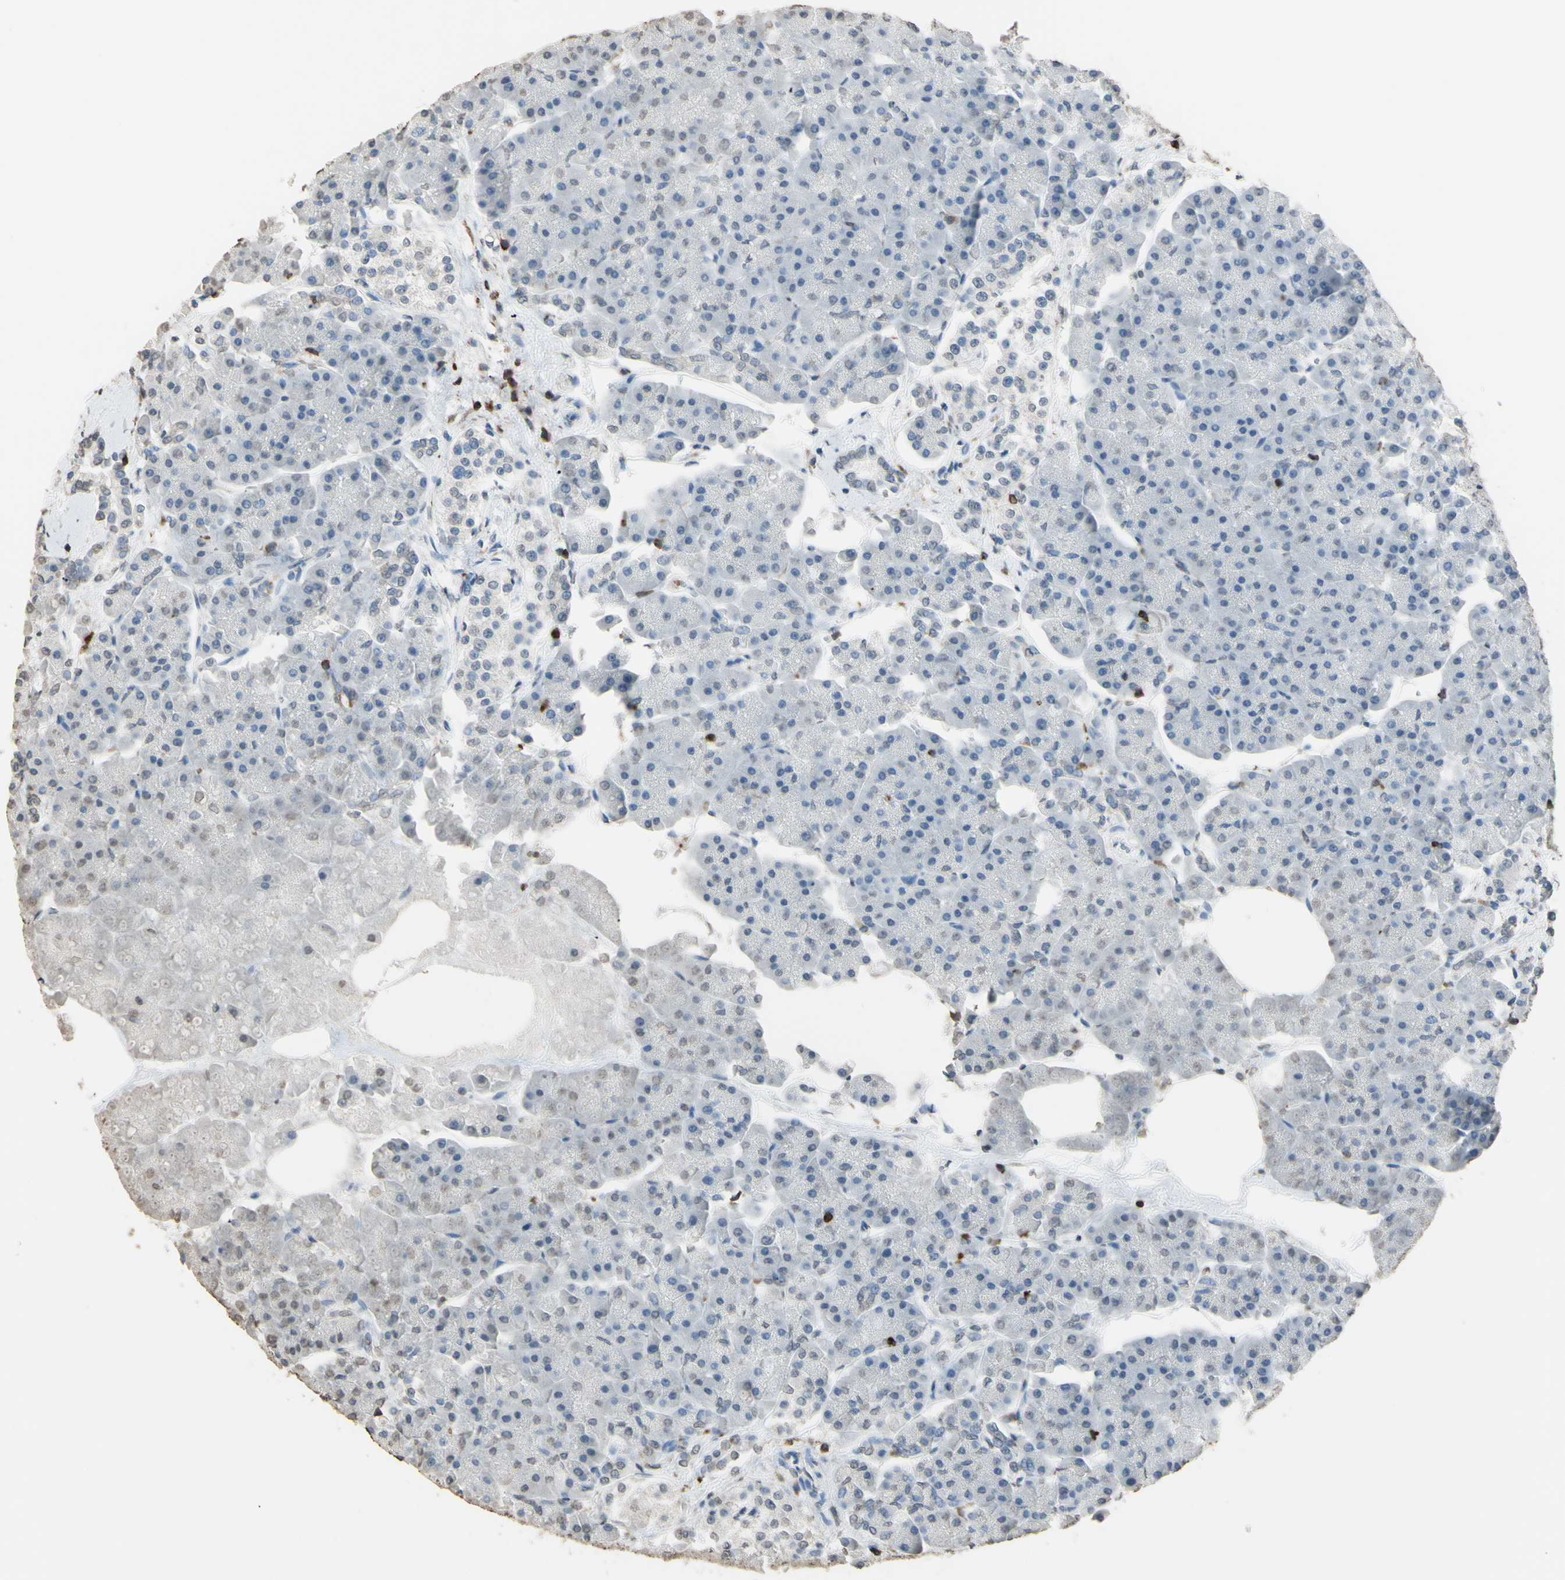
{"staining": {"intensity": "negative", "quantity": "none", "location": "none"}, "tissue": "pancreas", "cell_type": "Exocrine glandular cells", "image_type": "normal", "snomed": [{"axis": "morphology", "description": "Normal tissue, NOS"}, {"axis": "topography", "description": "Pancreas"}], "caption": "Immunohistochemical staining of unremarkable human pancreas reveals no significant staining in exocrine glandular cells. The staining is performed using DAB brown chromogen with nuclei counter-stained in using hematoxylin.", "gene": "PSTPIP1", "patient": {"sex": "female", "age": 70}}